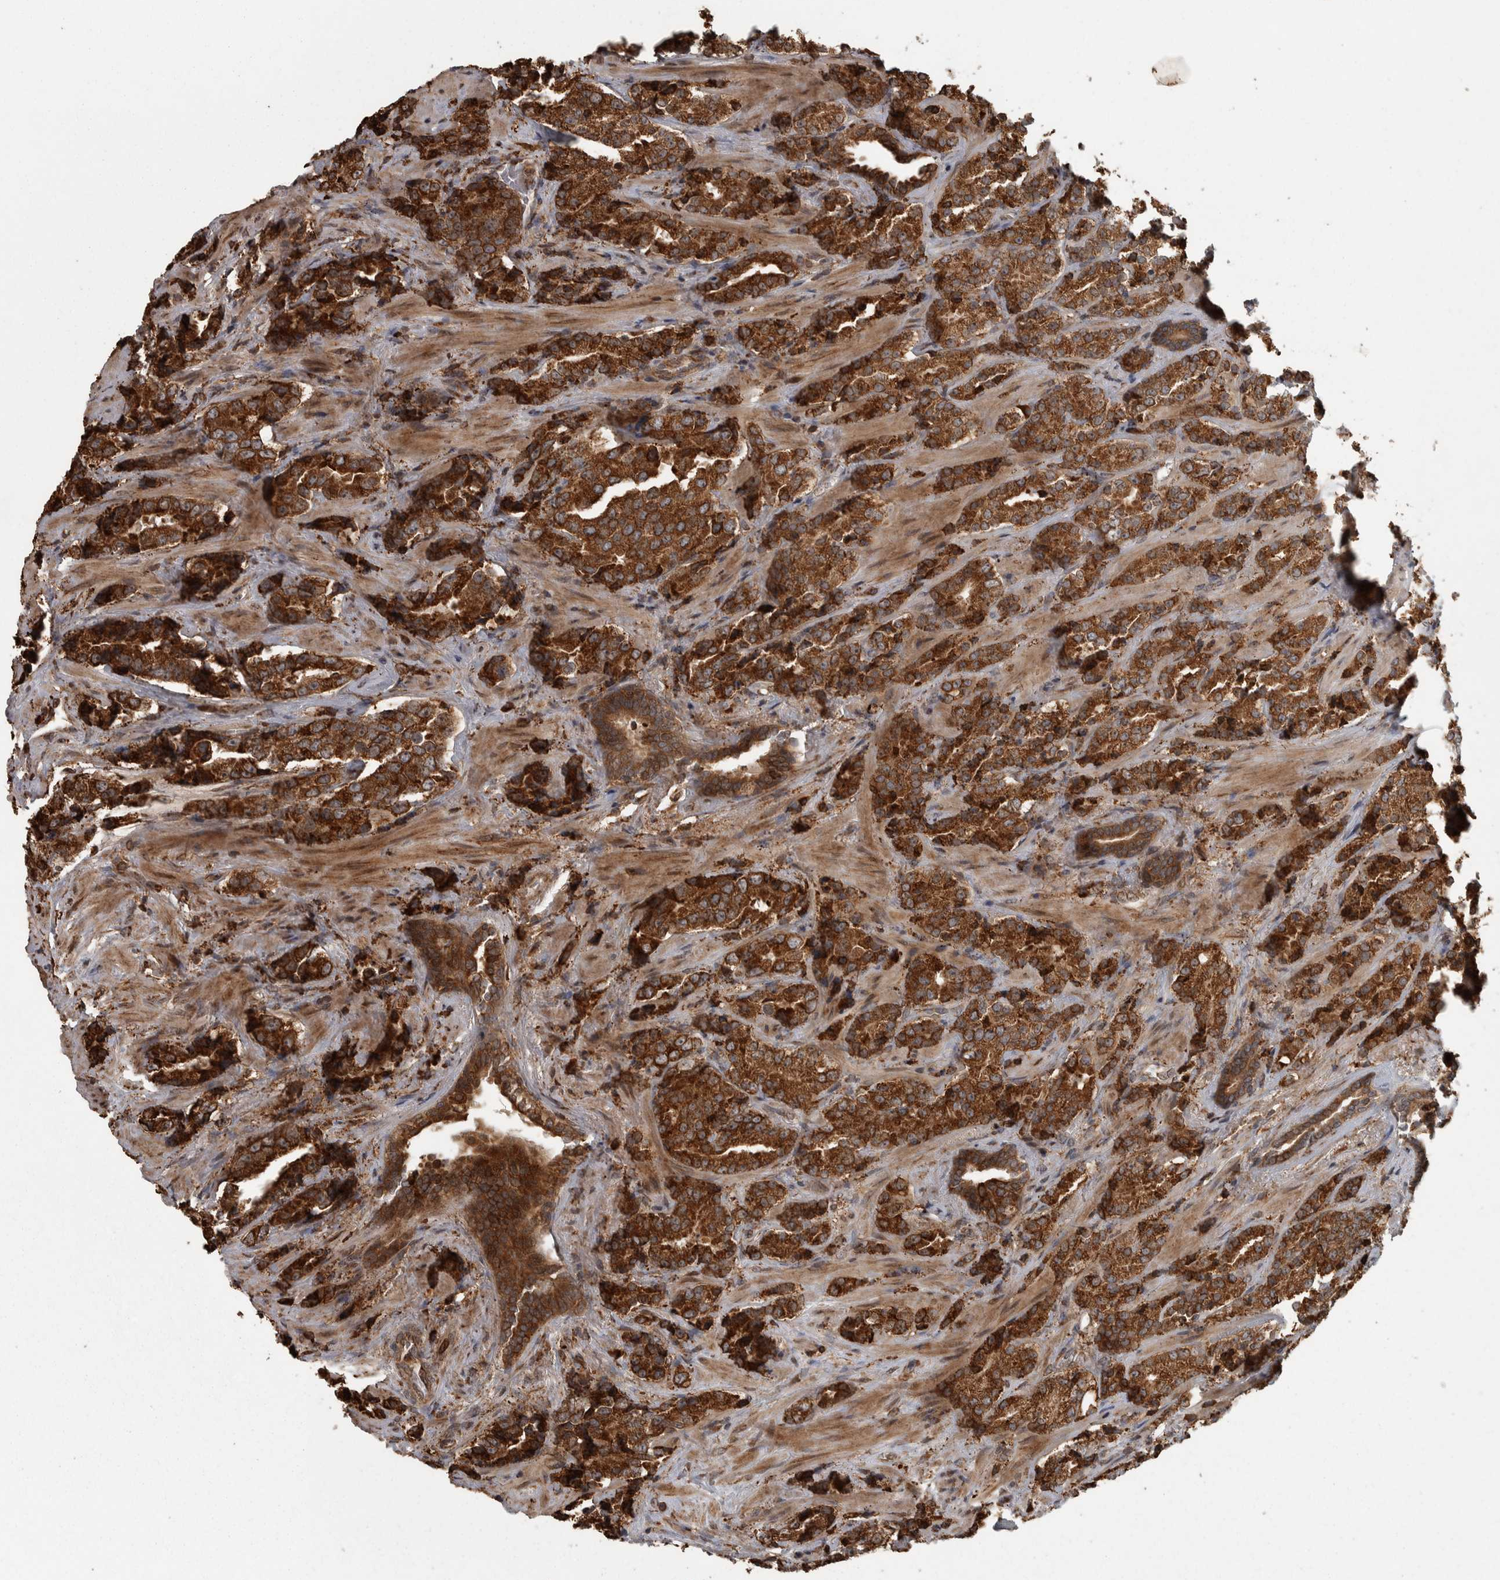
{"staining": {"intensity": "strong", "quantity": ">75%", "location": "cytoplasmic/membranous"}, "tissue": "prostate cancer", "cell_type": "Tumor cells", "image_type": "cancer", "snomed": [{"axis": "morphology", "description": "Adenocarcinoma, High grade"}, {"axis": "topography", "description": "Prostate"}], "caption": "IHC (DAB (3,3'-diaminobenzidine)) staining of adenocarcinoma (high-grade) (prostate) demonstrates strong cytoplasmic/membranous protein expression in about >75% of tumor cells.", "gene": "AGBL3", "patient": {"sex": "male", "age": 71}}